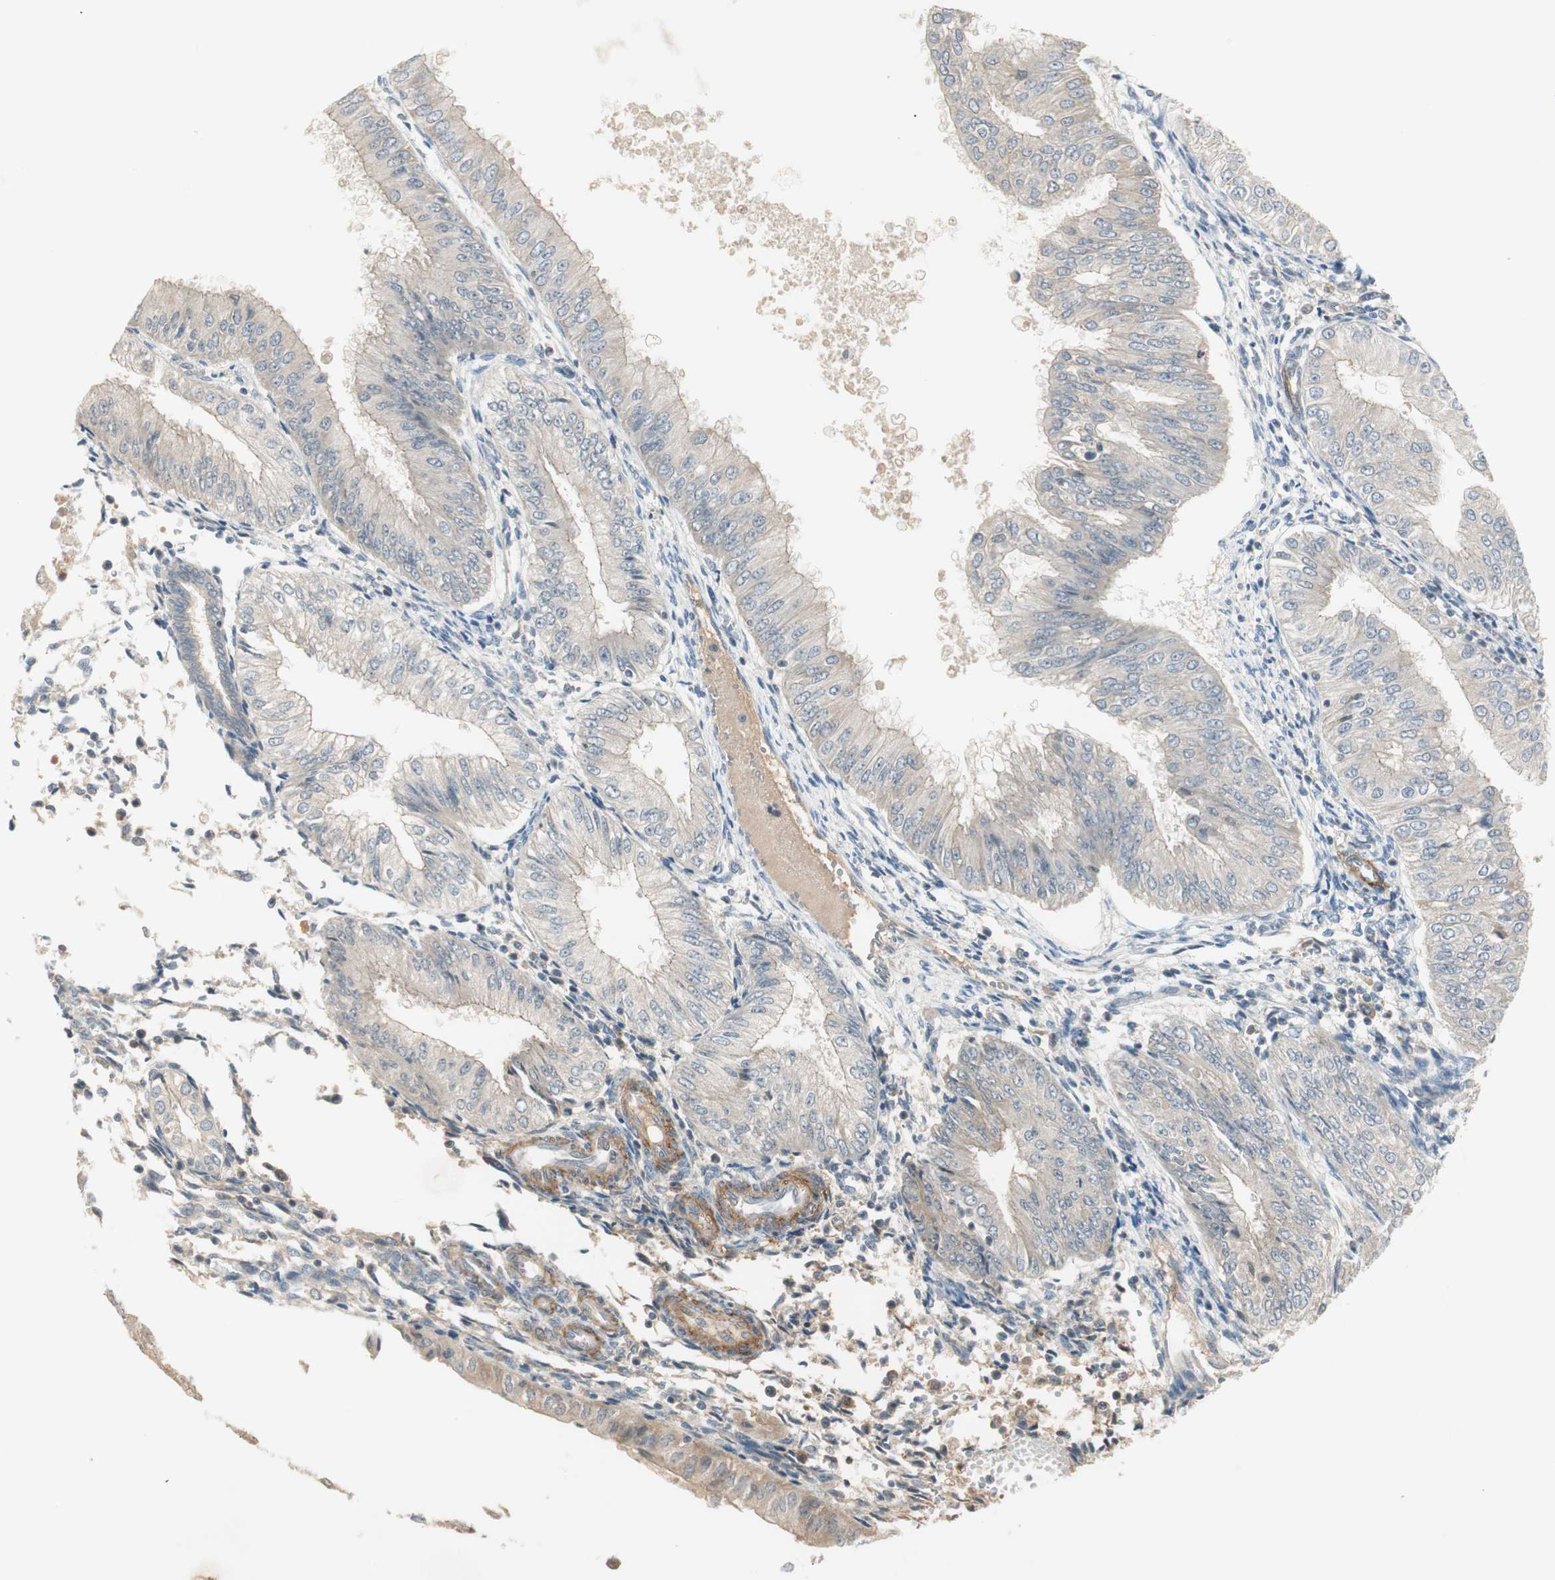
{"staining": {"intensity": "weak", "quantity": ">75%", "location": "cytoplasmic/membranous"}, "tissue": "endometrial cancer", "cell_type": "Tumor cells", "image_type": "cancer", "snomed": [{"axis": "morphology", "description": "Adenocarcinoma, NOS"}, {"axis": "topography", "description": "Endometrium"}], "caption": "Immunohistochemistry (DAB (3,3'-diaminobenzidine)) staining of human endometrial cancer (adenocarcinoma) demonstrates weak cytoplasmic/membranous protein positivity in approximately >75% of tumor cells.", "gene": "RNGTT", "patient": {"sex": "female", "age": 53}}